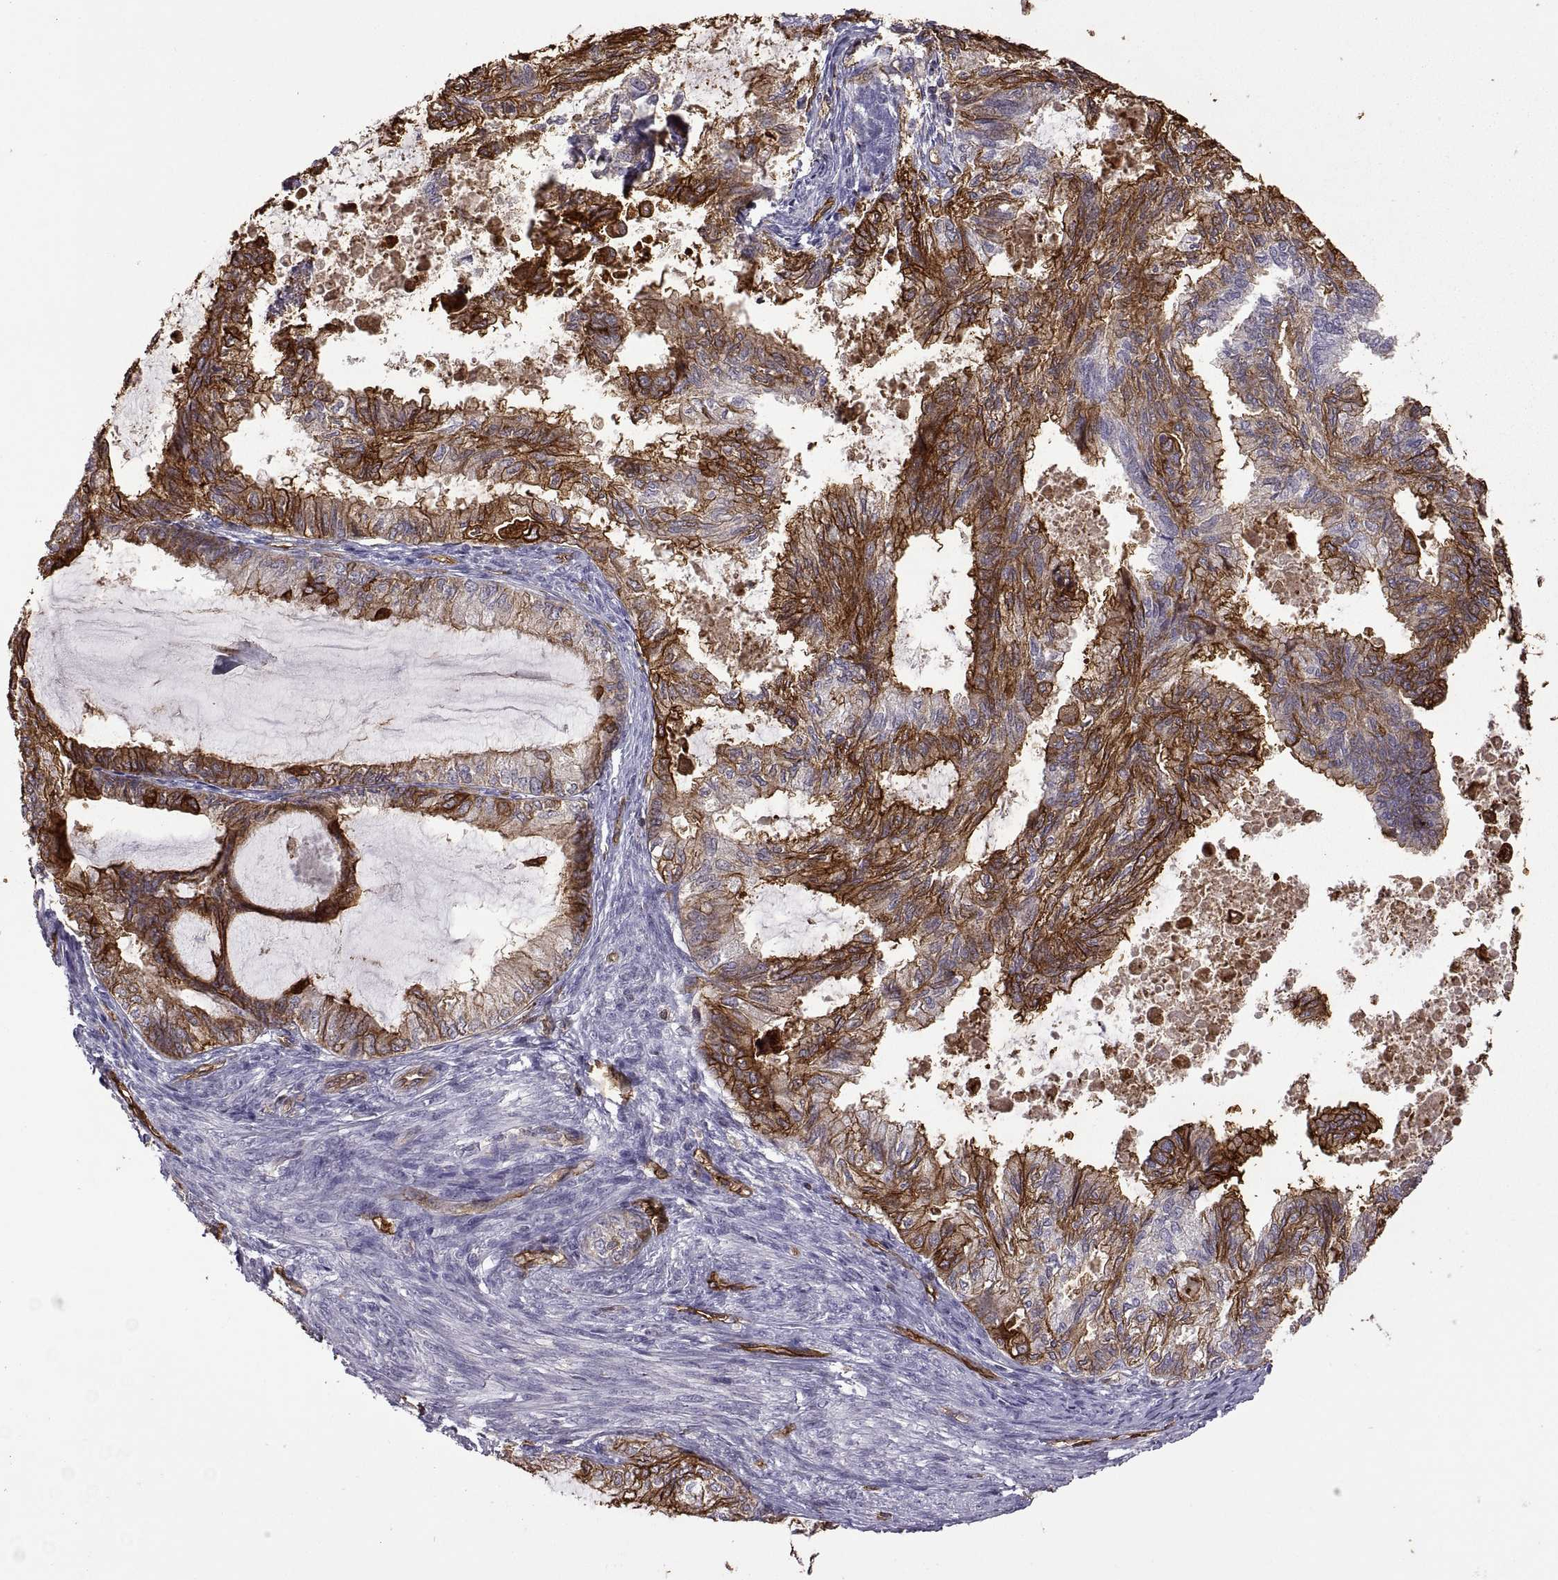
{"staining": {"intensity": "strong", "quantity": ">75%", "location": "cytoplasmic/membranous"}, "tissue": "endometrial cancer", "cell_type": "Tumor cells", "image_type": "cancer", "snomed": [{"axis": "morphology", "description": "Adenocarcinoma, NOS"}, {"axis": "topography", "description": "Endometrium"}], "caption": "This photomicrograph exhibits immunohistochemistry (IHC) staining of human endometrial adenocarcinoma, with high strong cytoplasmic/membranous staining in about >75% of tumor cells.", "gene": "S100A10", "patient": {"sex": "female", "age": 86}}